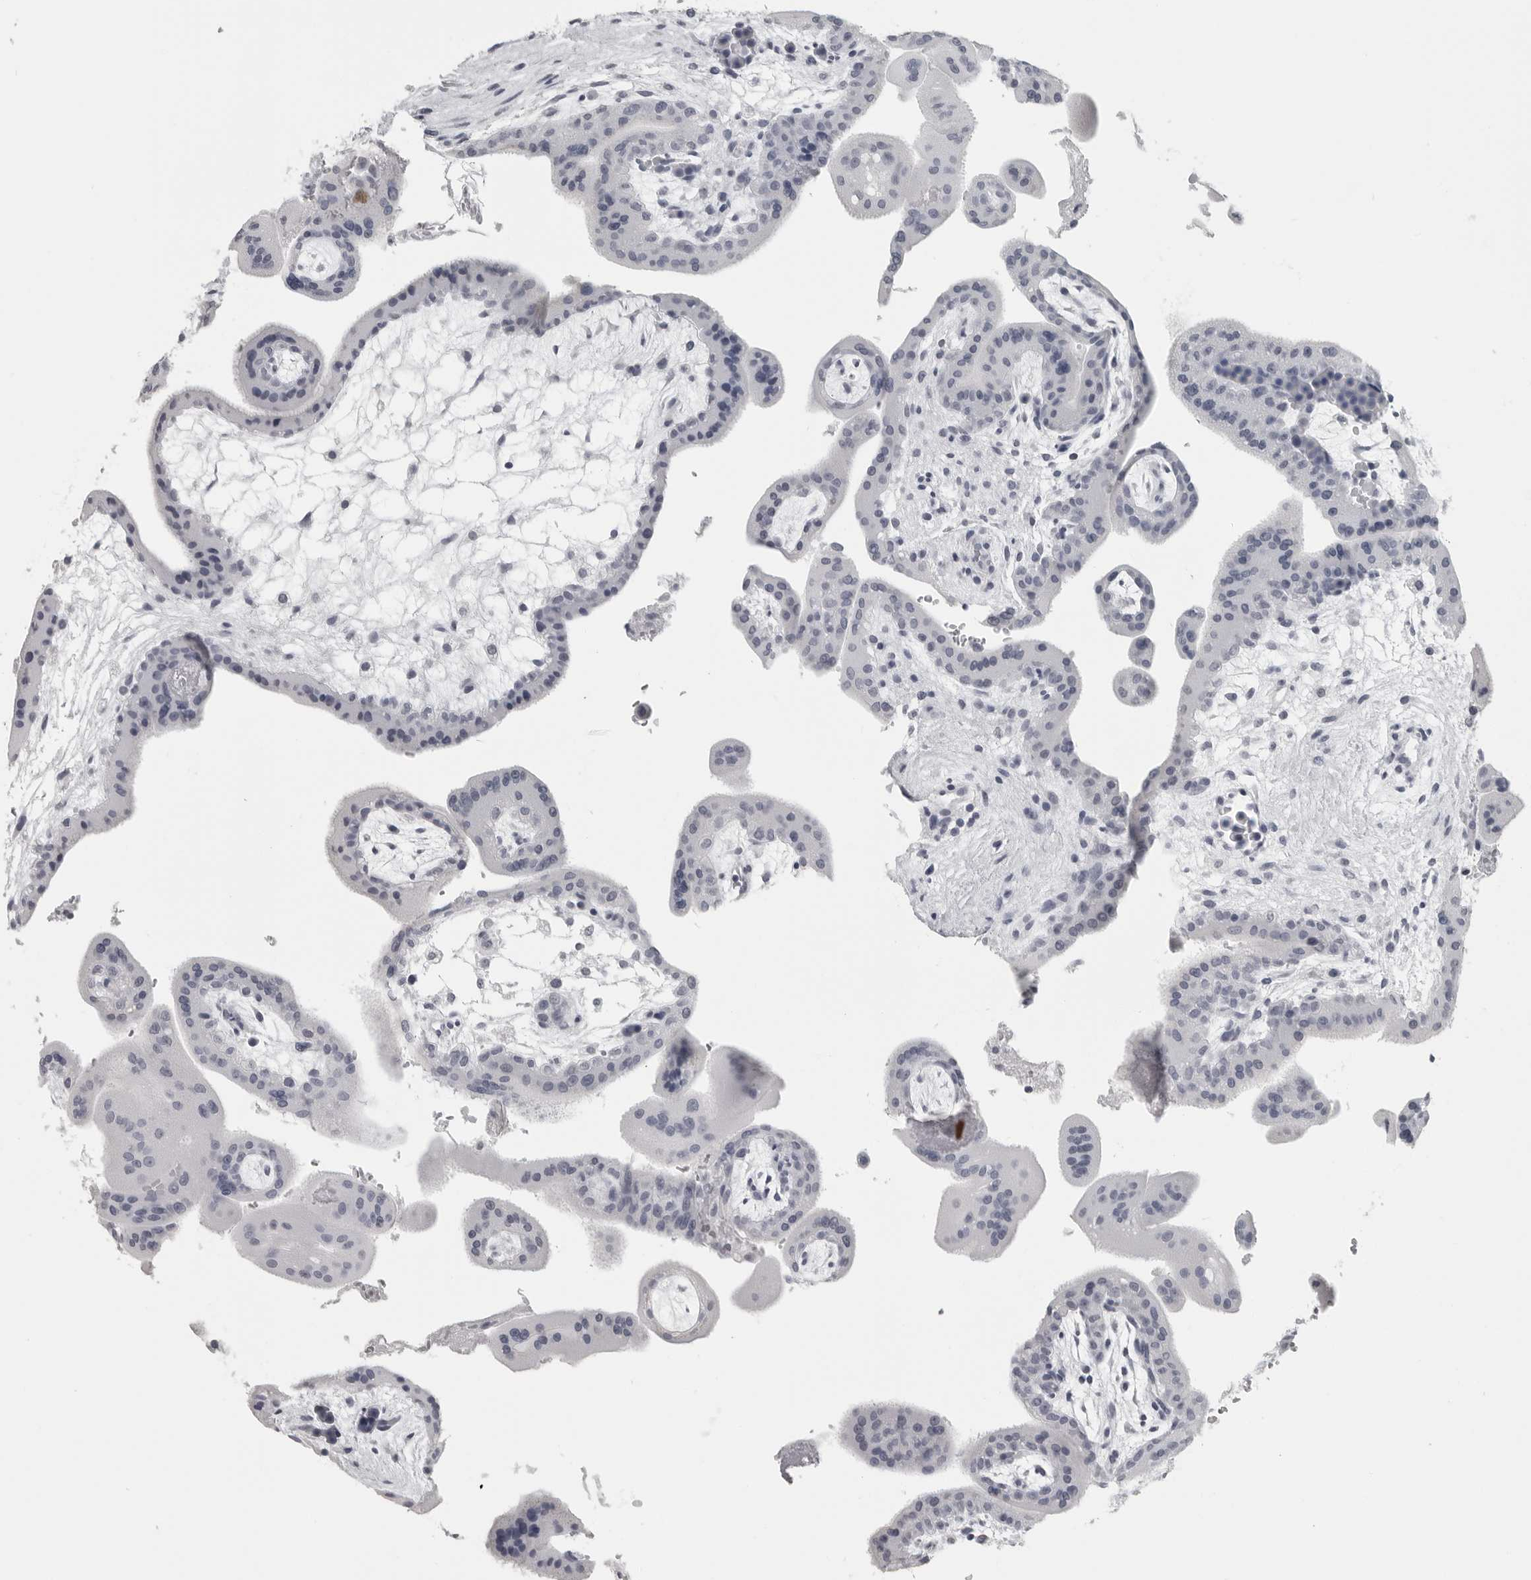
{"staining": {"intensity": "negative", "quantity": "none", "location": "none"}, "tissue": "placenta", "cell_type": "Decidual cells", "image_type": "normal", "snomed": [{"axis": "morphology", "description": "Normal tissue, NOS"}, {"axis": "topography", "description": "Placenta"}], "caption": "This is an IHC photomicrograph of benign placenta. There is no expression in decidual cells.", "gene": "SATB2", "patient": {"sex": "female", "age": 35}}